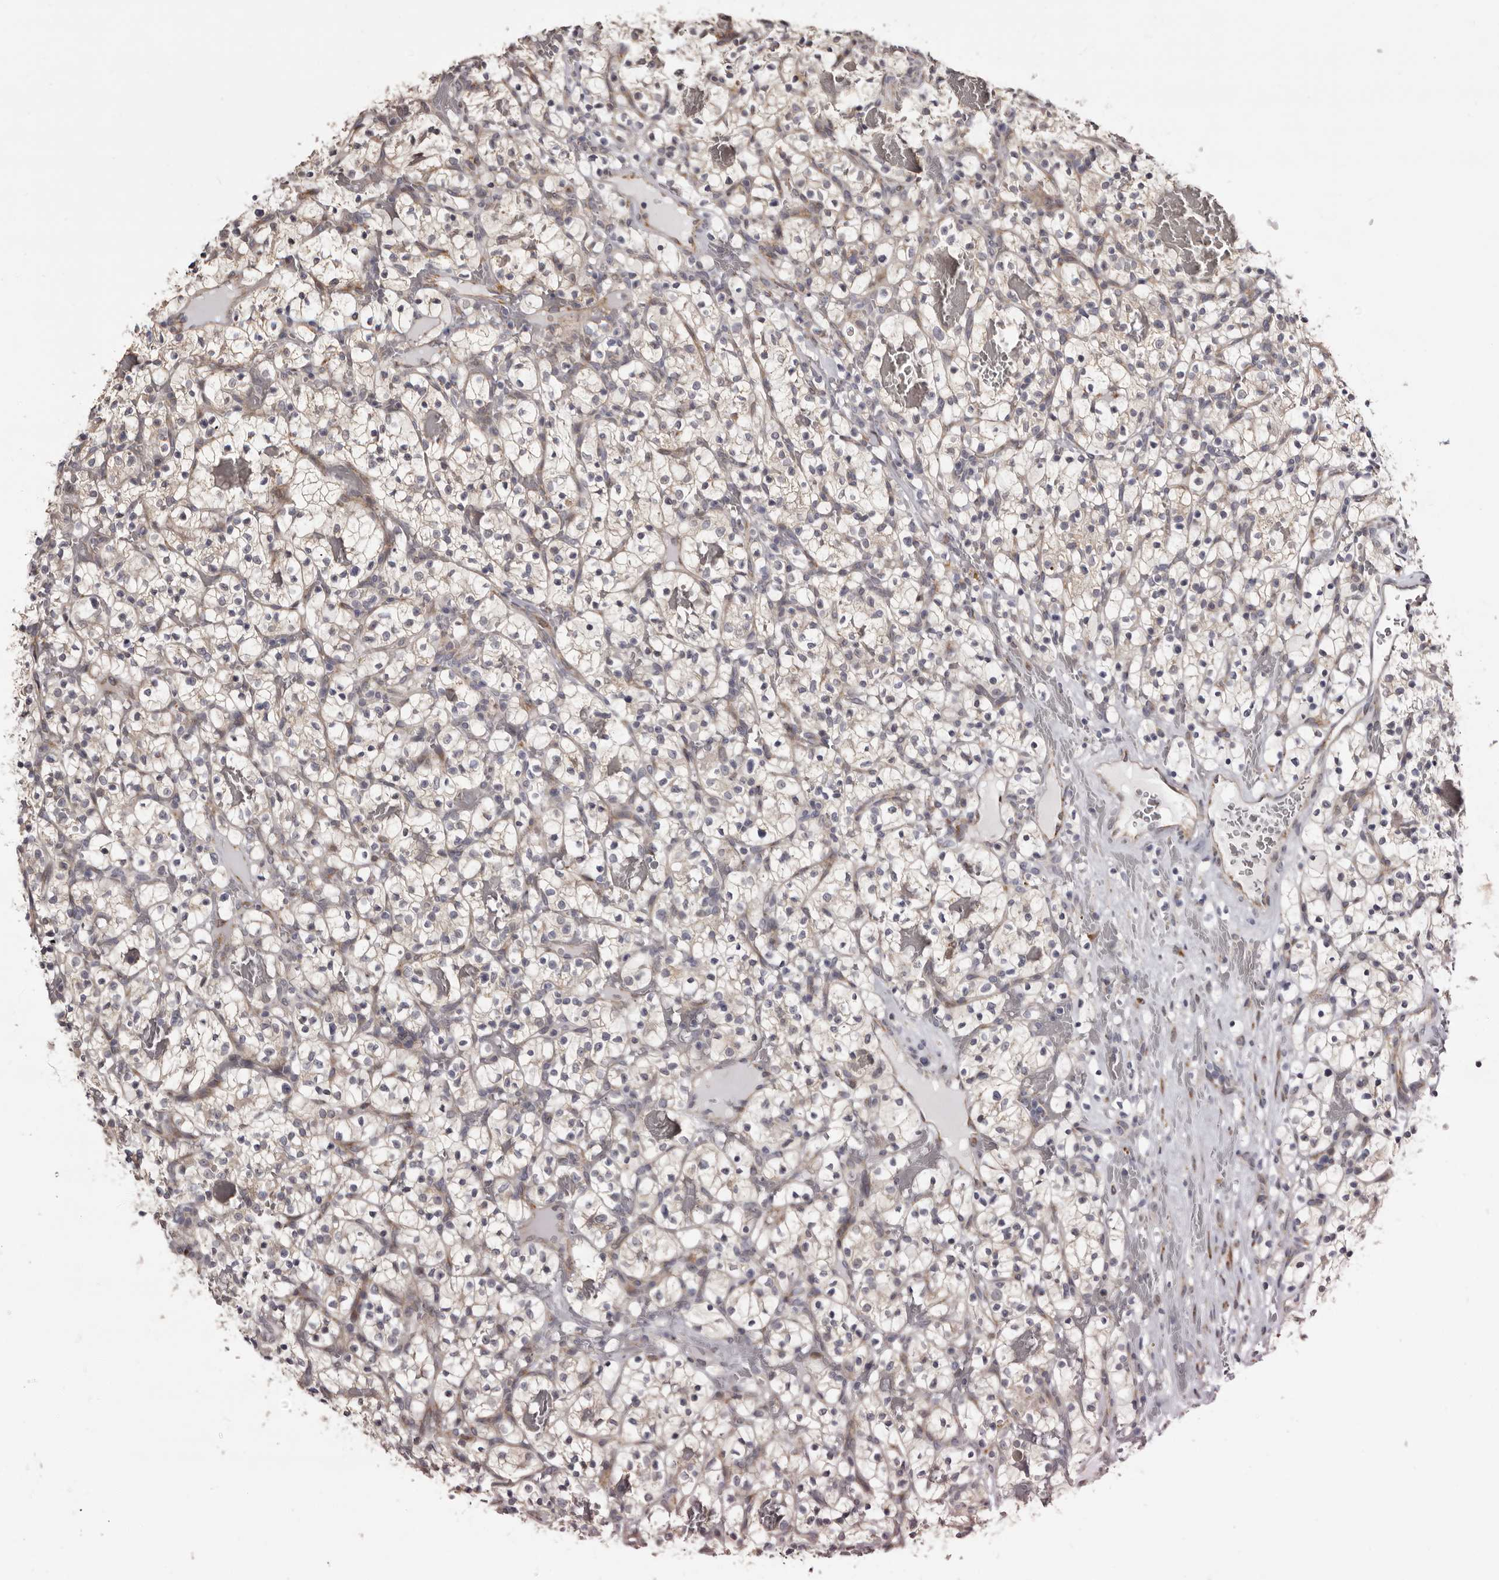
{"staining": {"intensity": "weak", "quantity": "<25%", "location": "cytoplasmic/membranous"}, "tissue": "renal cancer", "cell_type": "Tumor cells", "image_type": "cancer", "snomed": [{"axis": "morphology", "description": "Adenocarcinoma, NOS"}, {"axis": "topography", "description": "Kidney"}], "caption": "This is an immunohistochemistry histopathology image of human renal cancer (adenocarcinoma). There is no positivity in tumor cells.", "gene": "PIGX", "patient": {"sex": "female", "age": 57}}